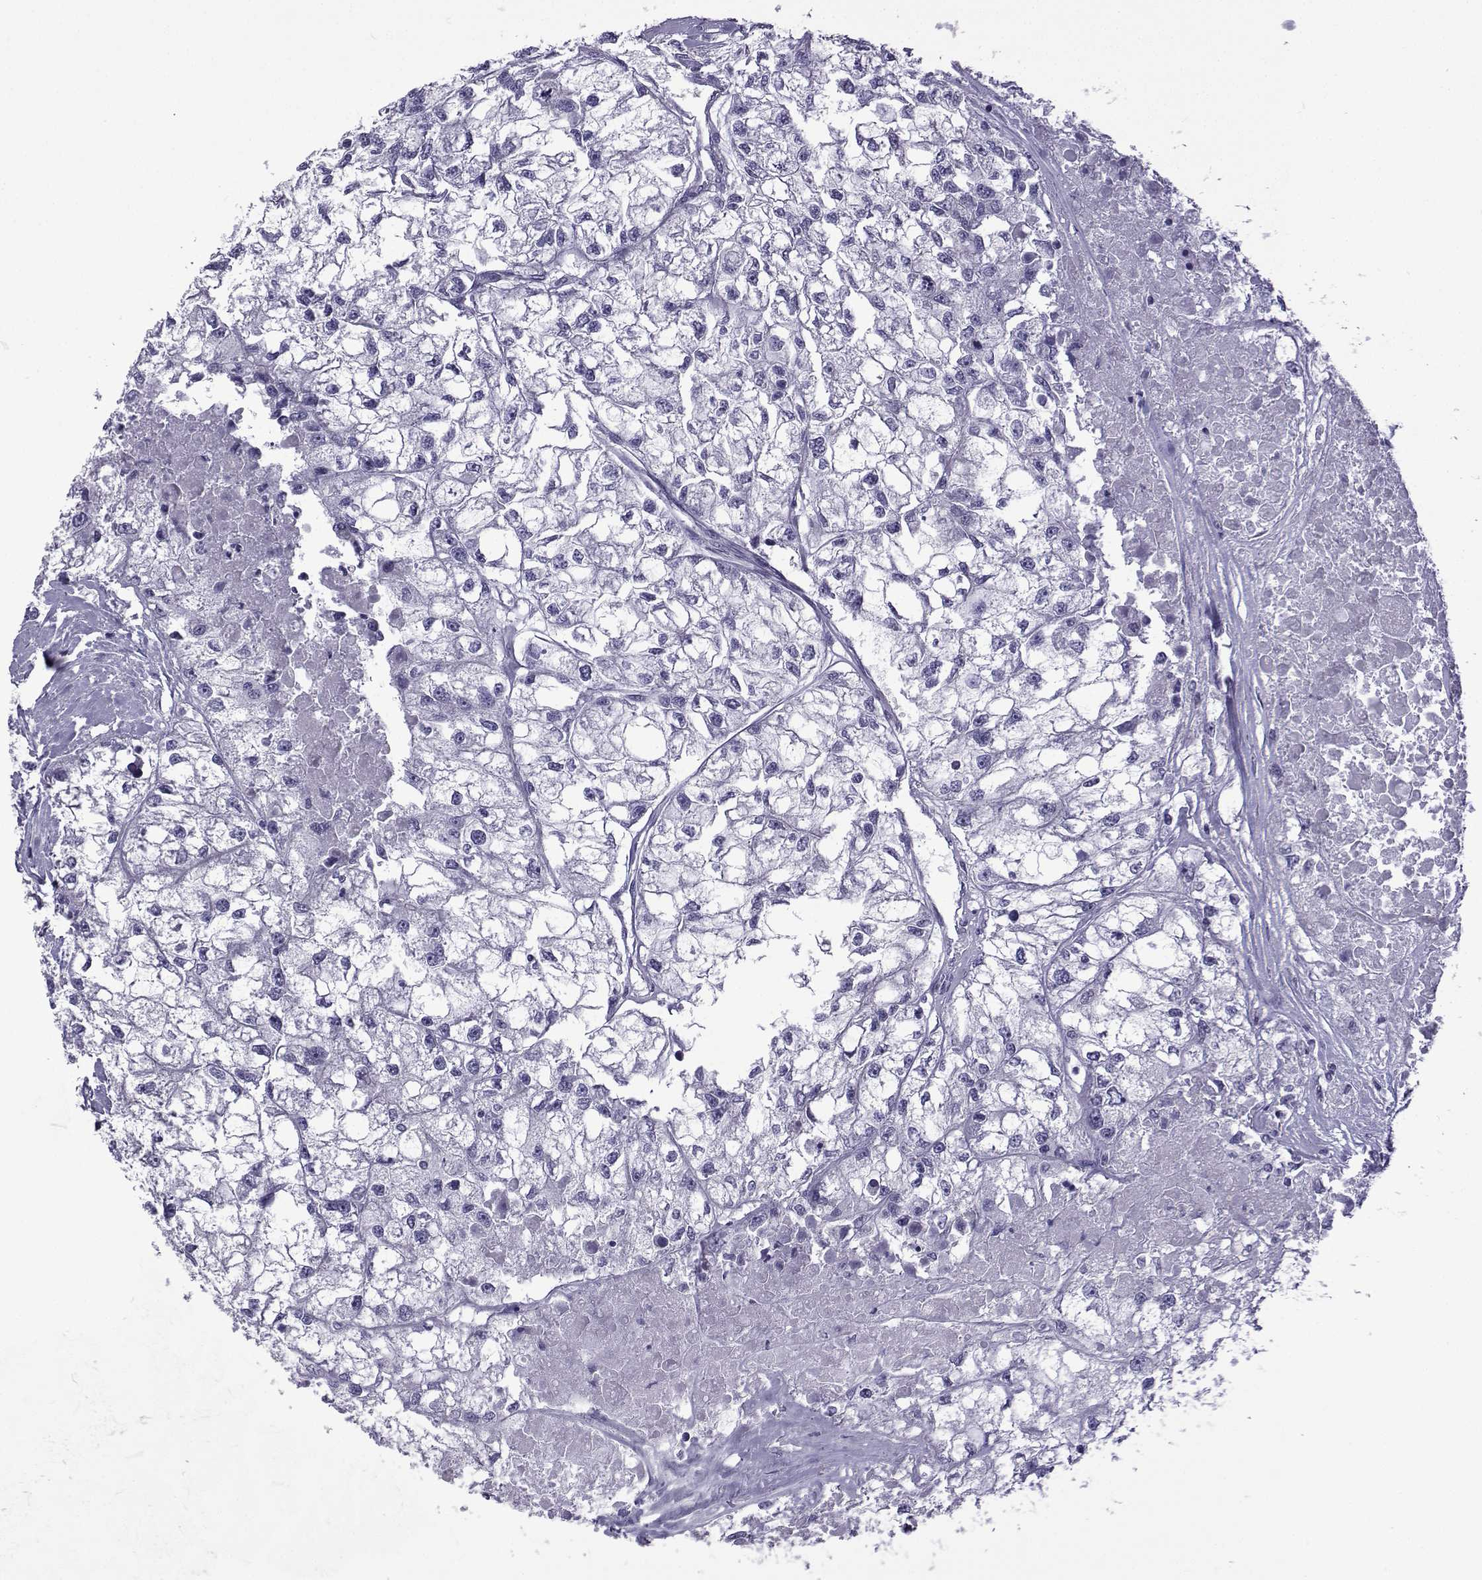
{"staining": {"intensity": "negative", "quantity": "none", "location": "none"}, "tissue": "renal cancer", "cell_type": "Tumor cells", "image_type": "cancer", "snomed": [{"axis": "morphology", "description": "Adenocarcinoma, NOS"}, {"axis": "topography", "description": "Kidney"}], "caption": "Immunohistochemistry histopathology image of neoplastic tissue: human renal adenocarcinoma stained with DAB (3,3'-diaminobenzidine) displays no significant protein expression in tumor cells.", "gene": "ACRBP", "patient": {"sex": "male", "age": 56}}